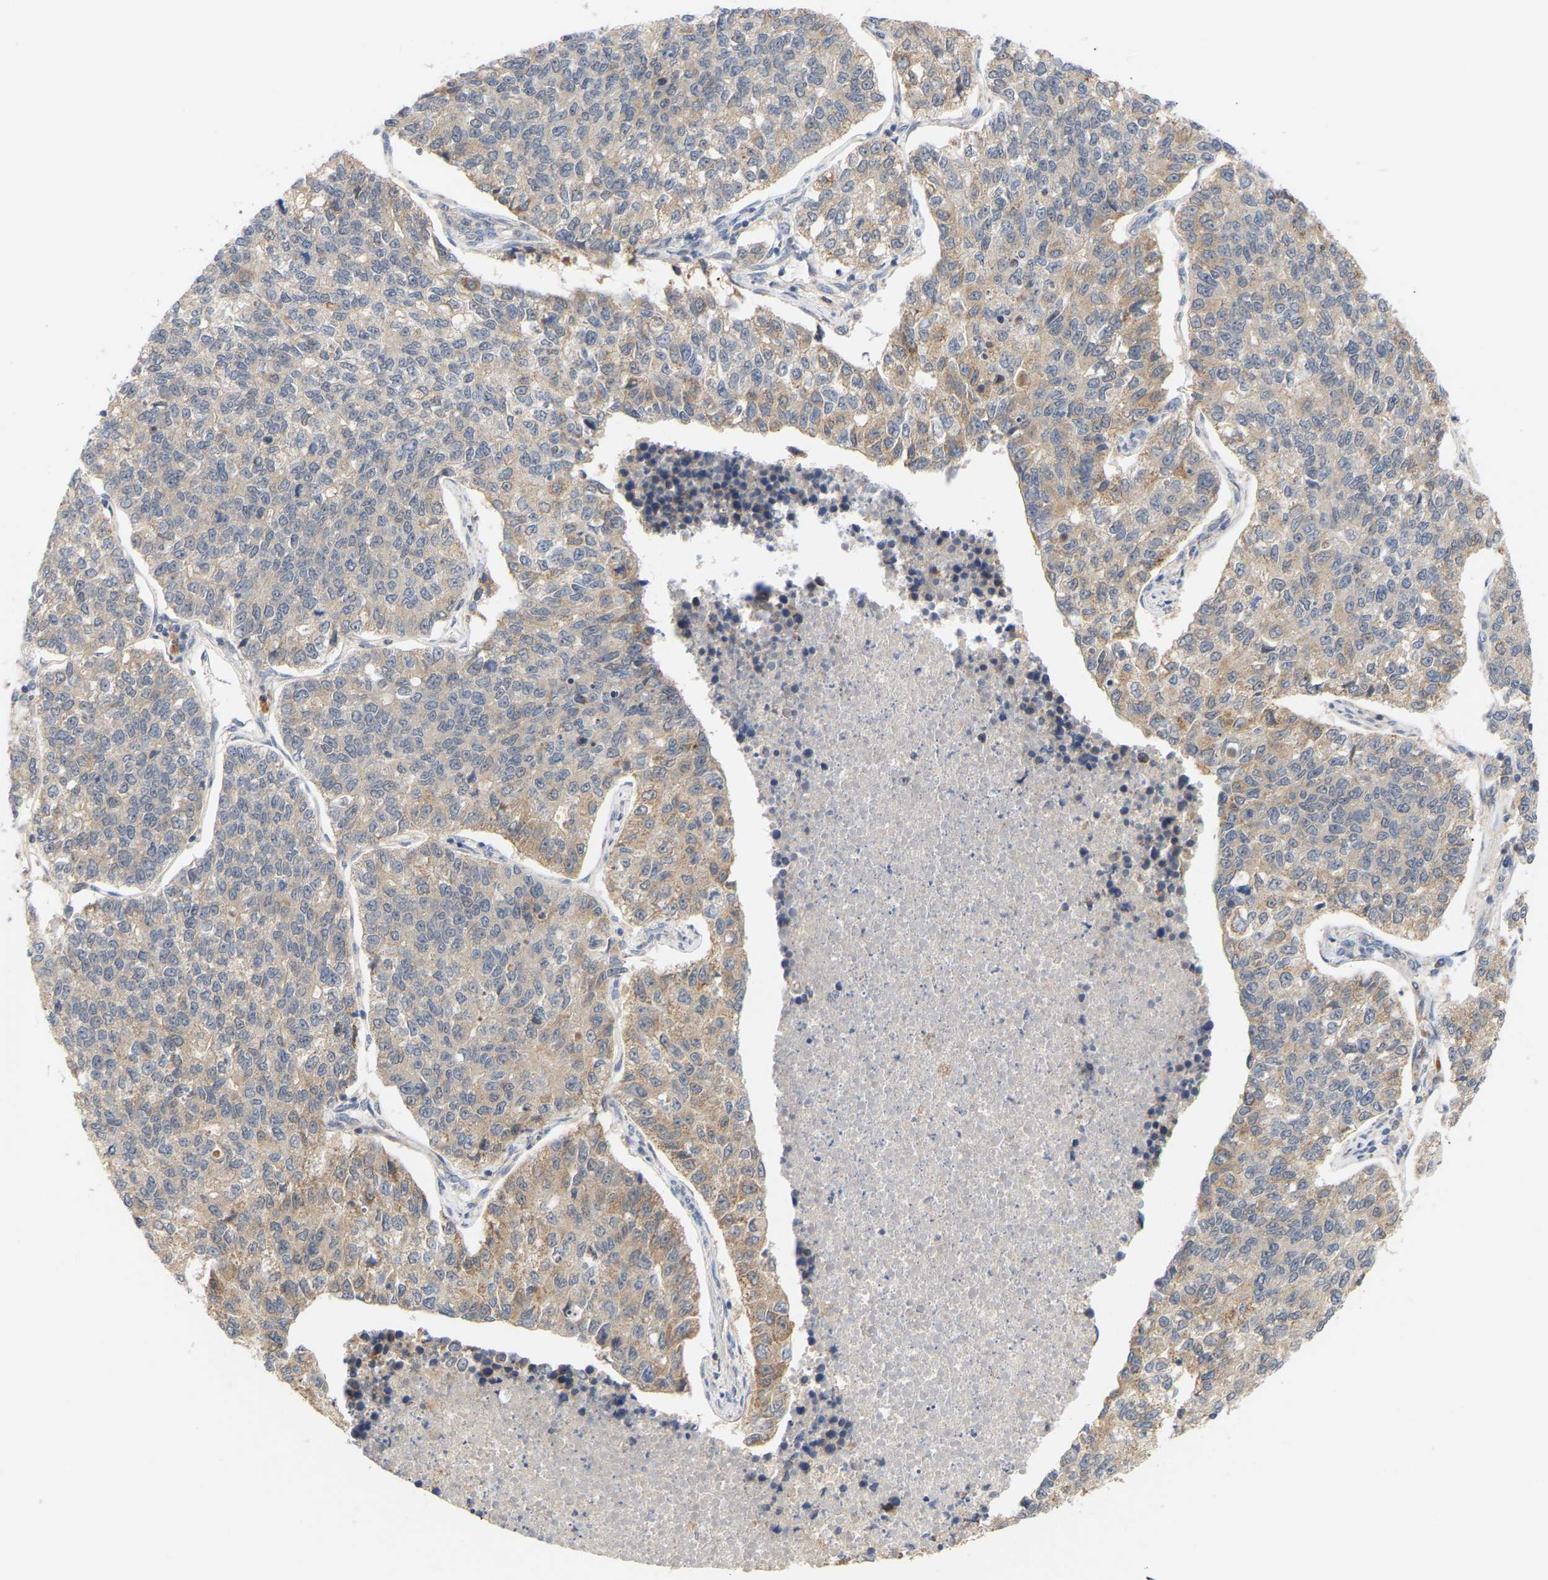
{"staining": {"intensity": "weak", "quantity": "25%-75%", "location": "cytoplasmic/membranous"}, "tissue": "lung cancer", "cell_type": "Tumor cells", "image_type": "cancer", "snomed": [{"axis": "morphology", "description": "Adenocarcinoma, NOS"}, {"axis": "topography", "description": "Lung"}], "caption": "Lung cancer (adenocarcinoma) was stained to show a protein in brown. There is low levels of weak cytoplasmic/membranous positivity in approximately 25%-75% of tumor cells. The protein is stained brown, and the nuclei are stained in blue (DAB (3,3'-diaminobenzidine) IHC with brightfield microscopy, high magnification).", "gene": "TPMT", "patient": {"sex": "male", "age": 49}}